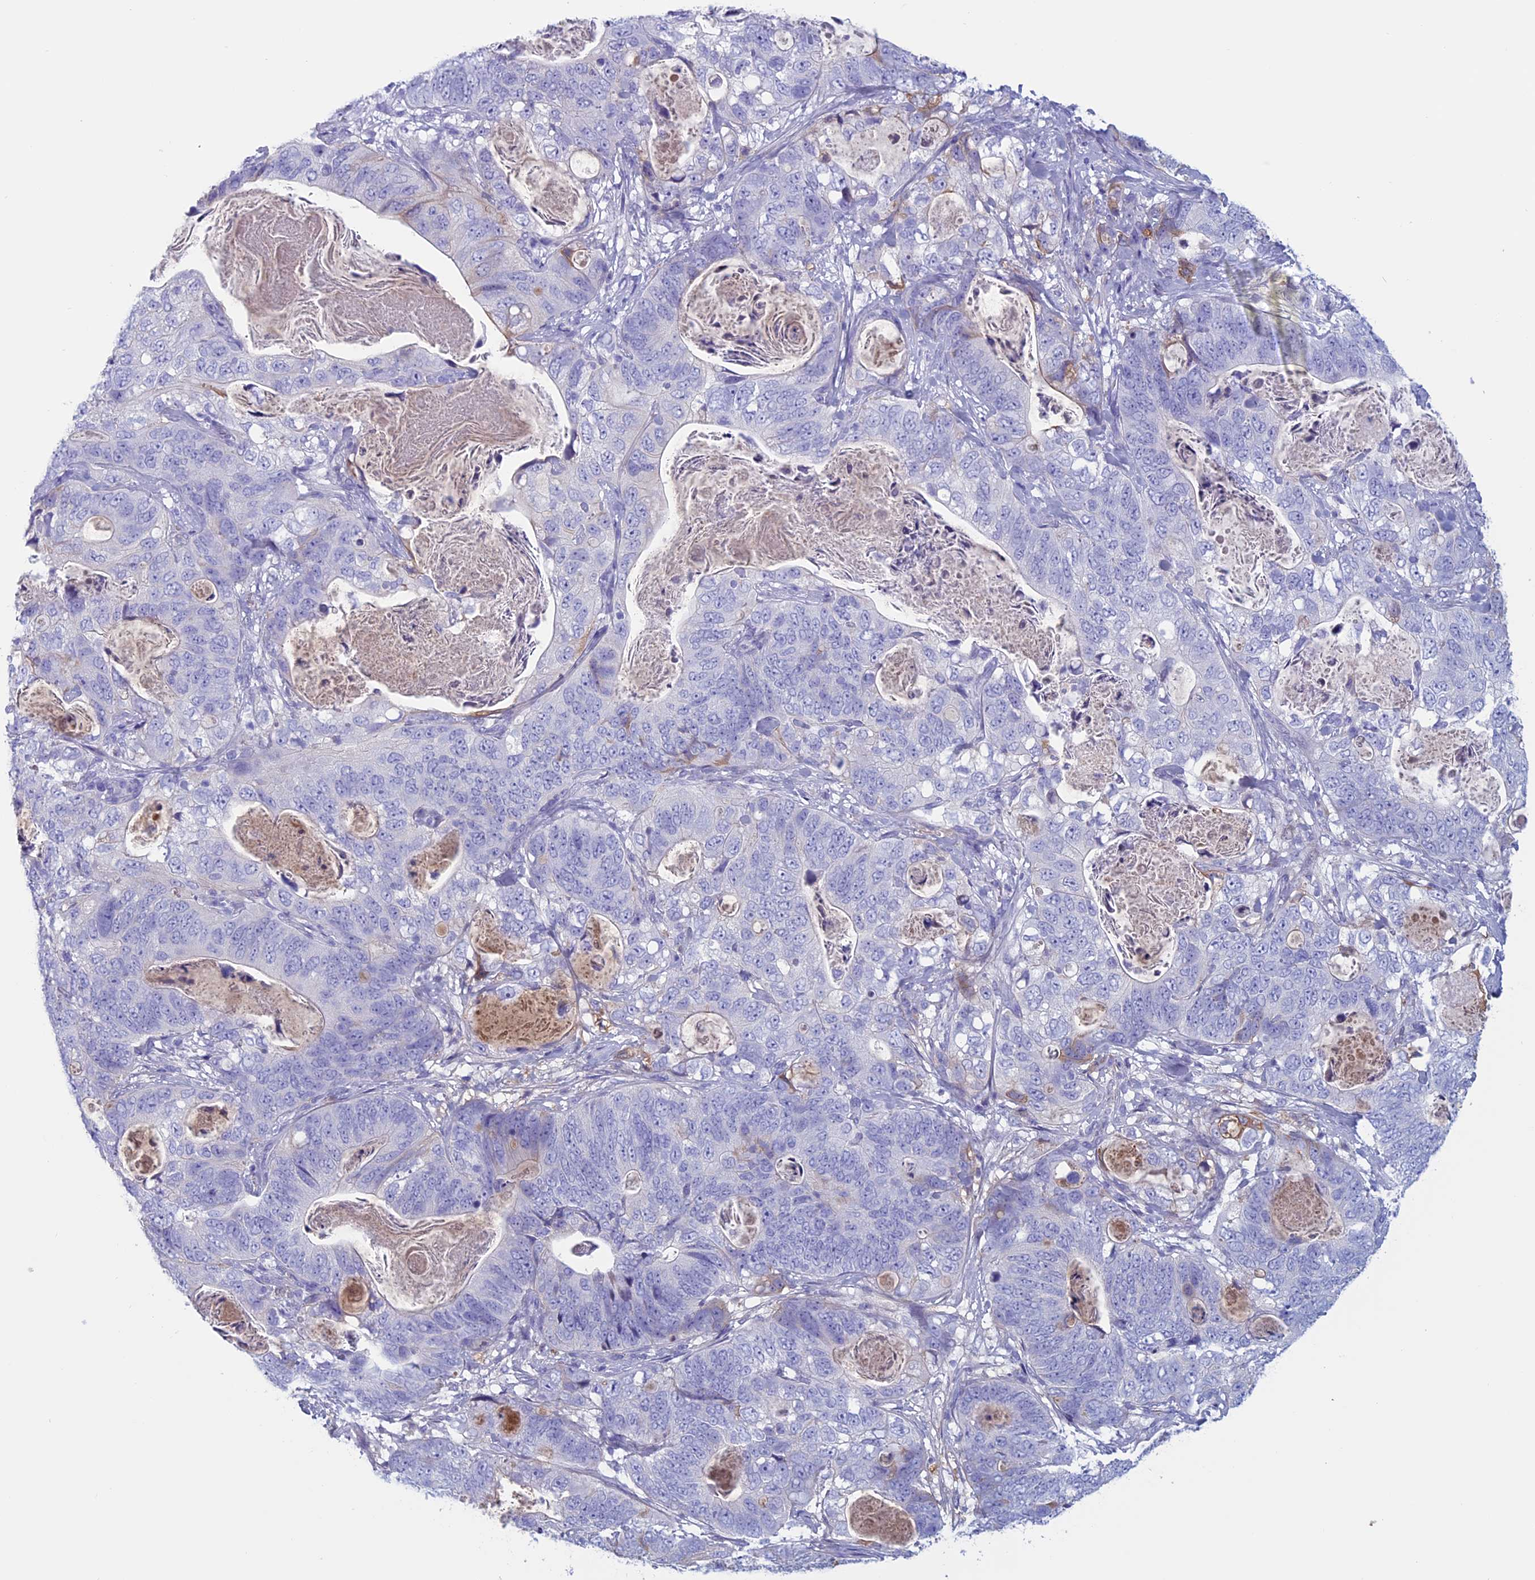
{"staining": {"intensity": "negative", "quantity": "none", "location": "none"}, "tissue": "stomach cancer", "cell_type": "Tumor cells", "image_type": "cancer", "snomed": [{"axis": "morphology", "description": "Normal tissue, NOS"}, {"axis": "morphology", "description": "Adenocarcinoma, NOS"}, {"axis": "topography", "description": "Stomach"}], "caption": "The image displays no significant expression in tumor cells of adenocarcinoma (stomach). (Immunohistochemistry (ihc), brightfield microscopy, high magnification).", "gene": "ANGPTL2", "patient": {"sex": "female", "age": 89}}